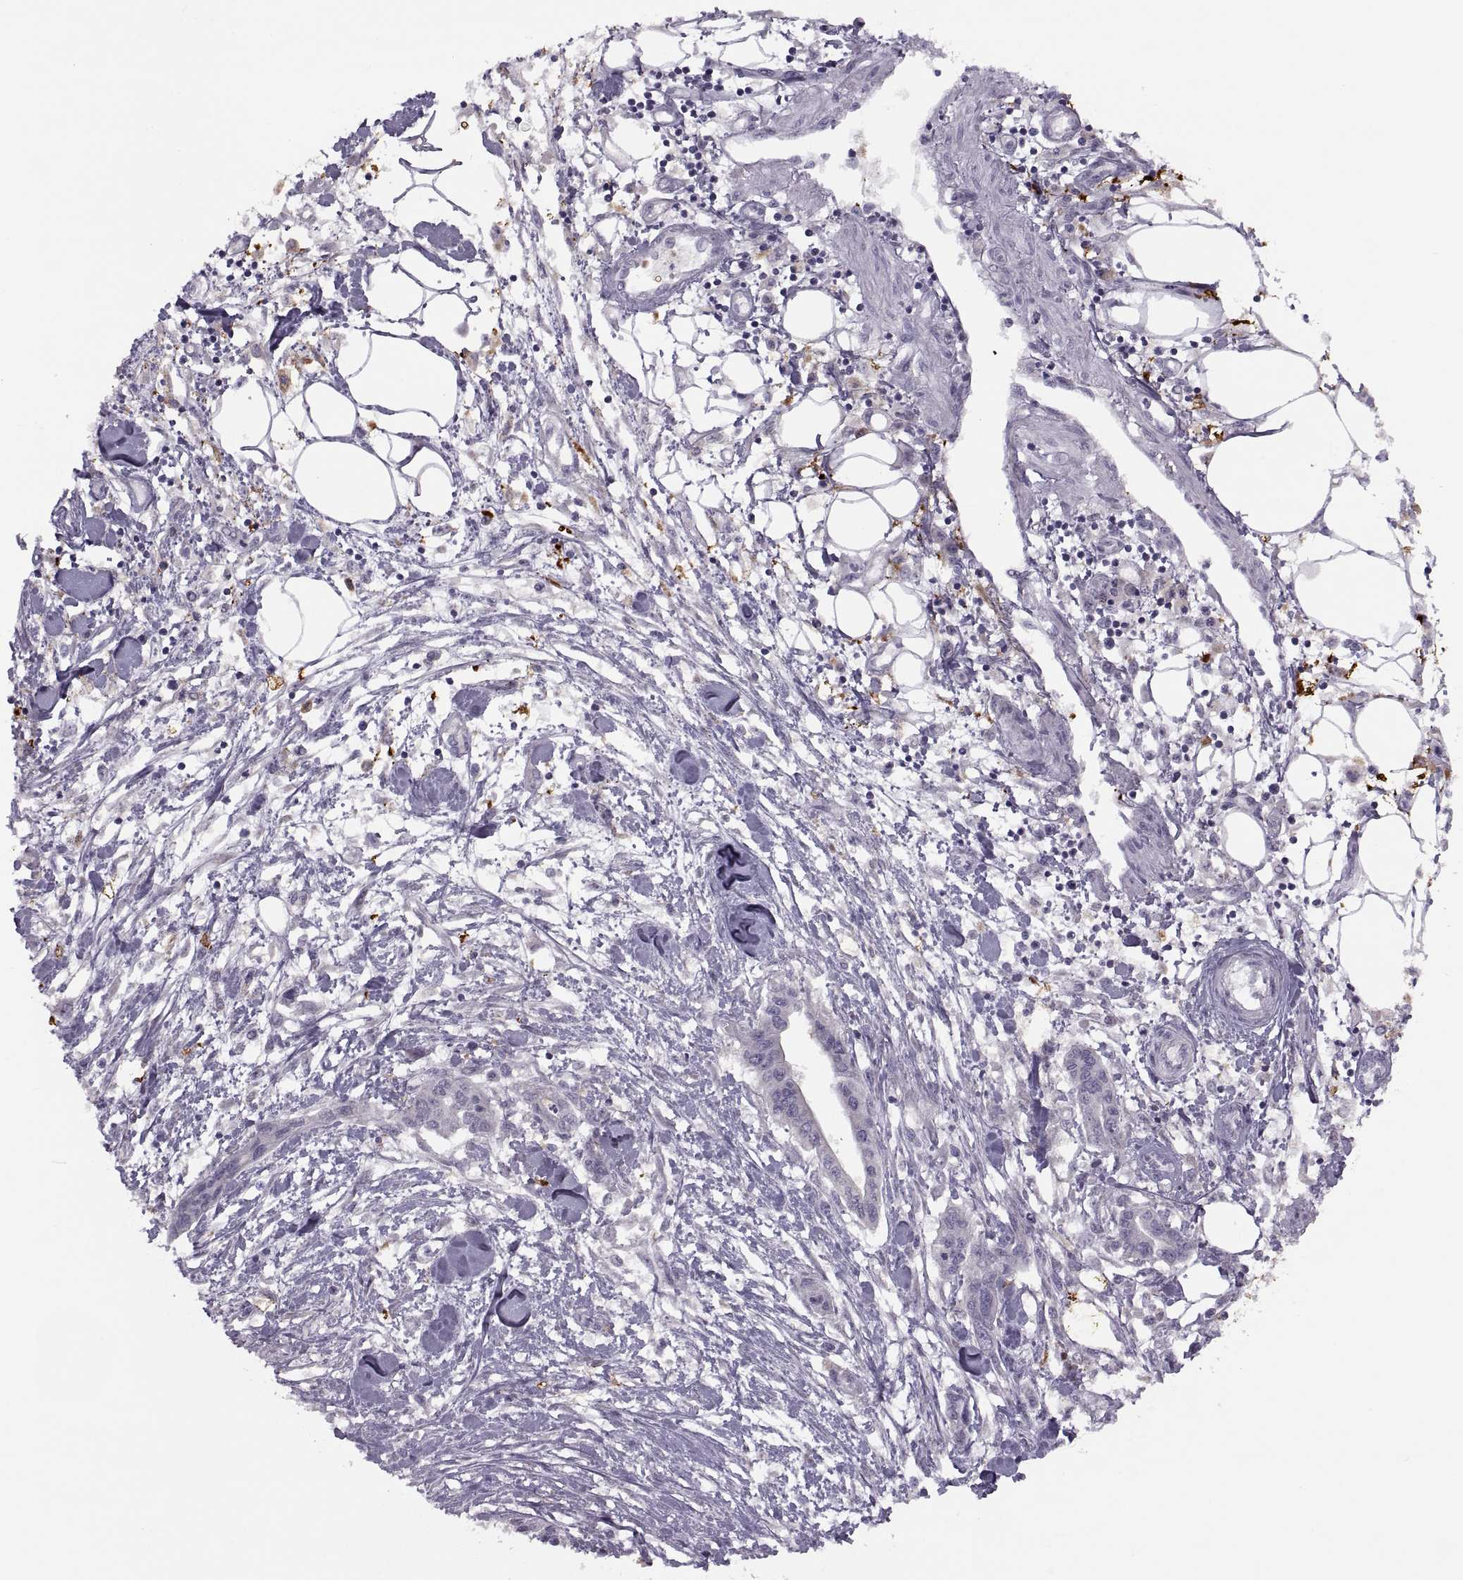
{"staining": {"intensity": "negative", "quantity": "none", "location": "none"}, "tissue": "pancreatic cancer", "cell_type": "Tumor cells", "image_type": "cancer", "snomed": [{"axis": "morphology", "description": "Adenocarcinoma, NOS"}, {"axis": "topography", "description": "Pancreas"}], "caption": "A high-resolution photomicrograph shows immunohistochemistry staining of pancreatic cancer, which demonstrates no significant staining in tumor cells.", "gene": "H2AP", "patient": {"sex": "male", "age": 60}}